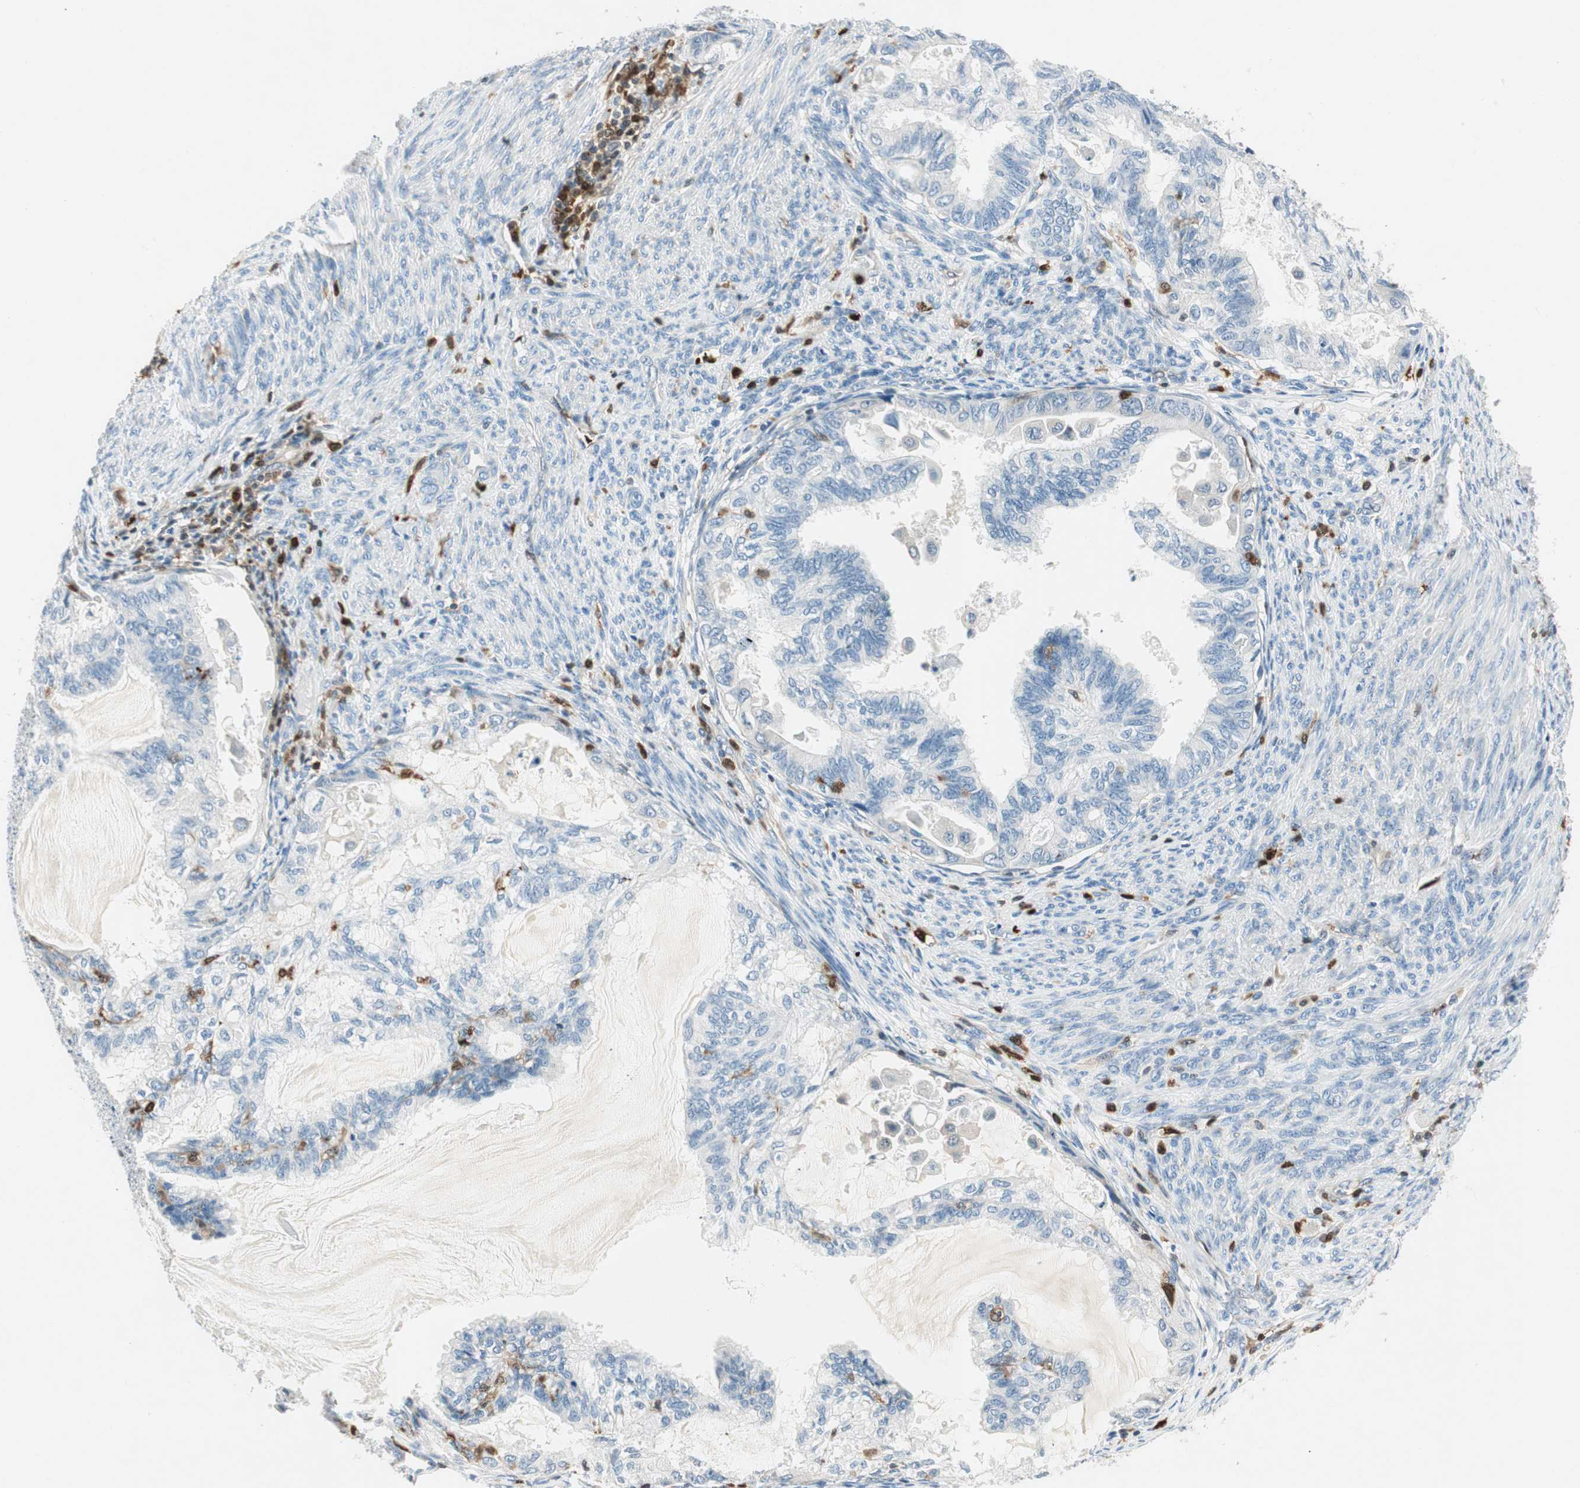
{"staining": {"intensity": "negative", "quantity": "none", "location": "none"}, "tissue": "cervical cancer", "cell_type": "Tumor cells", "image_type": "cancer", "snomed": [{"axis": "morphology", "description": "Normal tissue, NOS"}, {"axis": "morphology", "description": "Adenocarcinoma, NOS"}, {"axis": "topography", "description": "Cervix"}, {"axis": "topography", "description": "Endometrium"}], "caption": "Tumor cells are negative for brown protein staining in cervical adenocarcinoma.", "gene": "COTL1", "patient": {"sex": "female", "age": 86}}